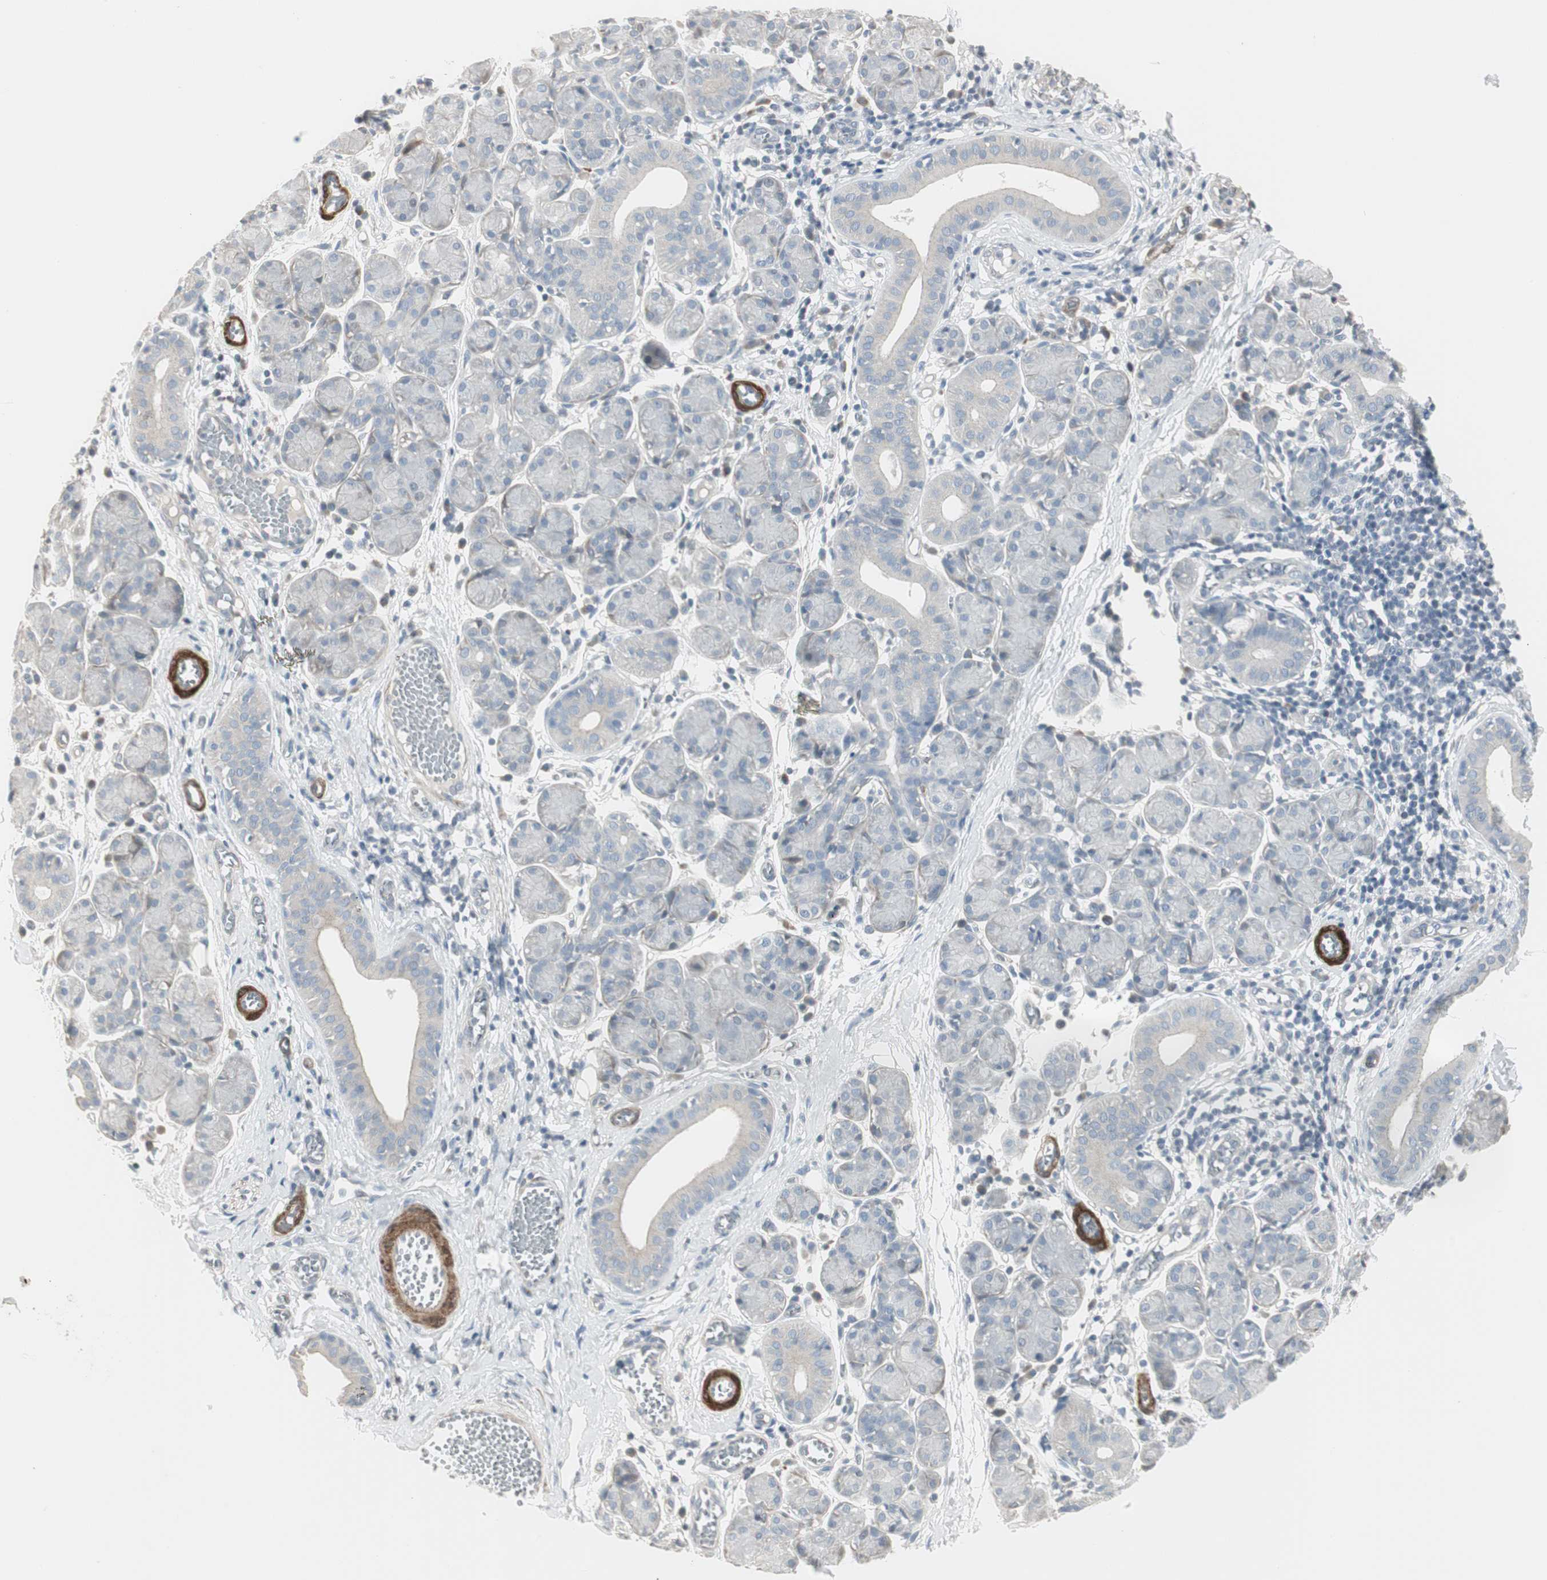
{"staining": {"intensity": "negative", "quantity": "none", "location": "none"}, "tissue": "salivary gland", "cell_type": "Glandular cells", "image_type": "normal", "snomed": [{"axis": "morphology", "description": "Normal tissue, NOS"}, {"axis": "morphology", "description": "Inflammation, NOS"}, {"axis": "topography", "description": "Lymph node"}, {"axis": "topography", "description": "Salivary gland"}], "caption": "Glandular cells show no significant positivity in unremarkable salivary gland. (DAB (3,3'-diaminobenzidine) IHC with hematoxylin counter stain).", "gene": "DMPK", "patient": {"sex": "male", "age": 3}}